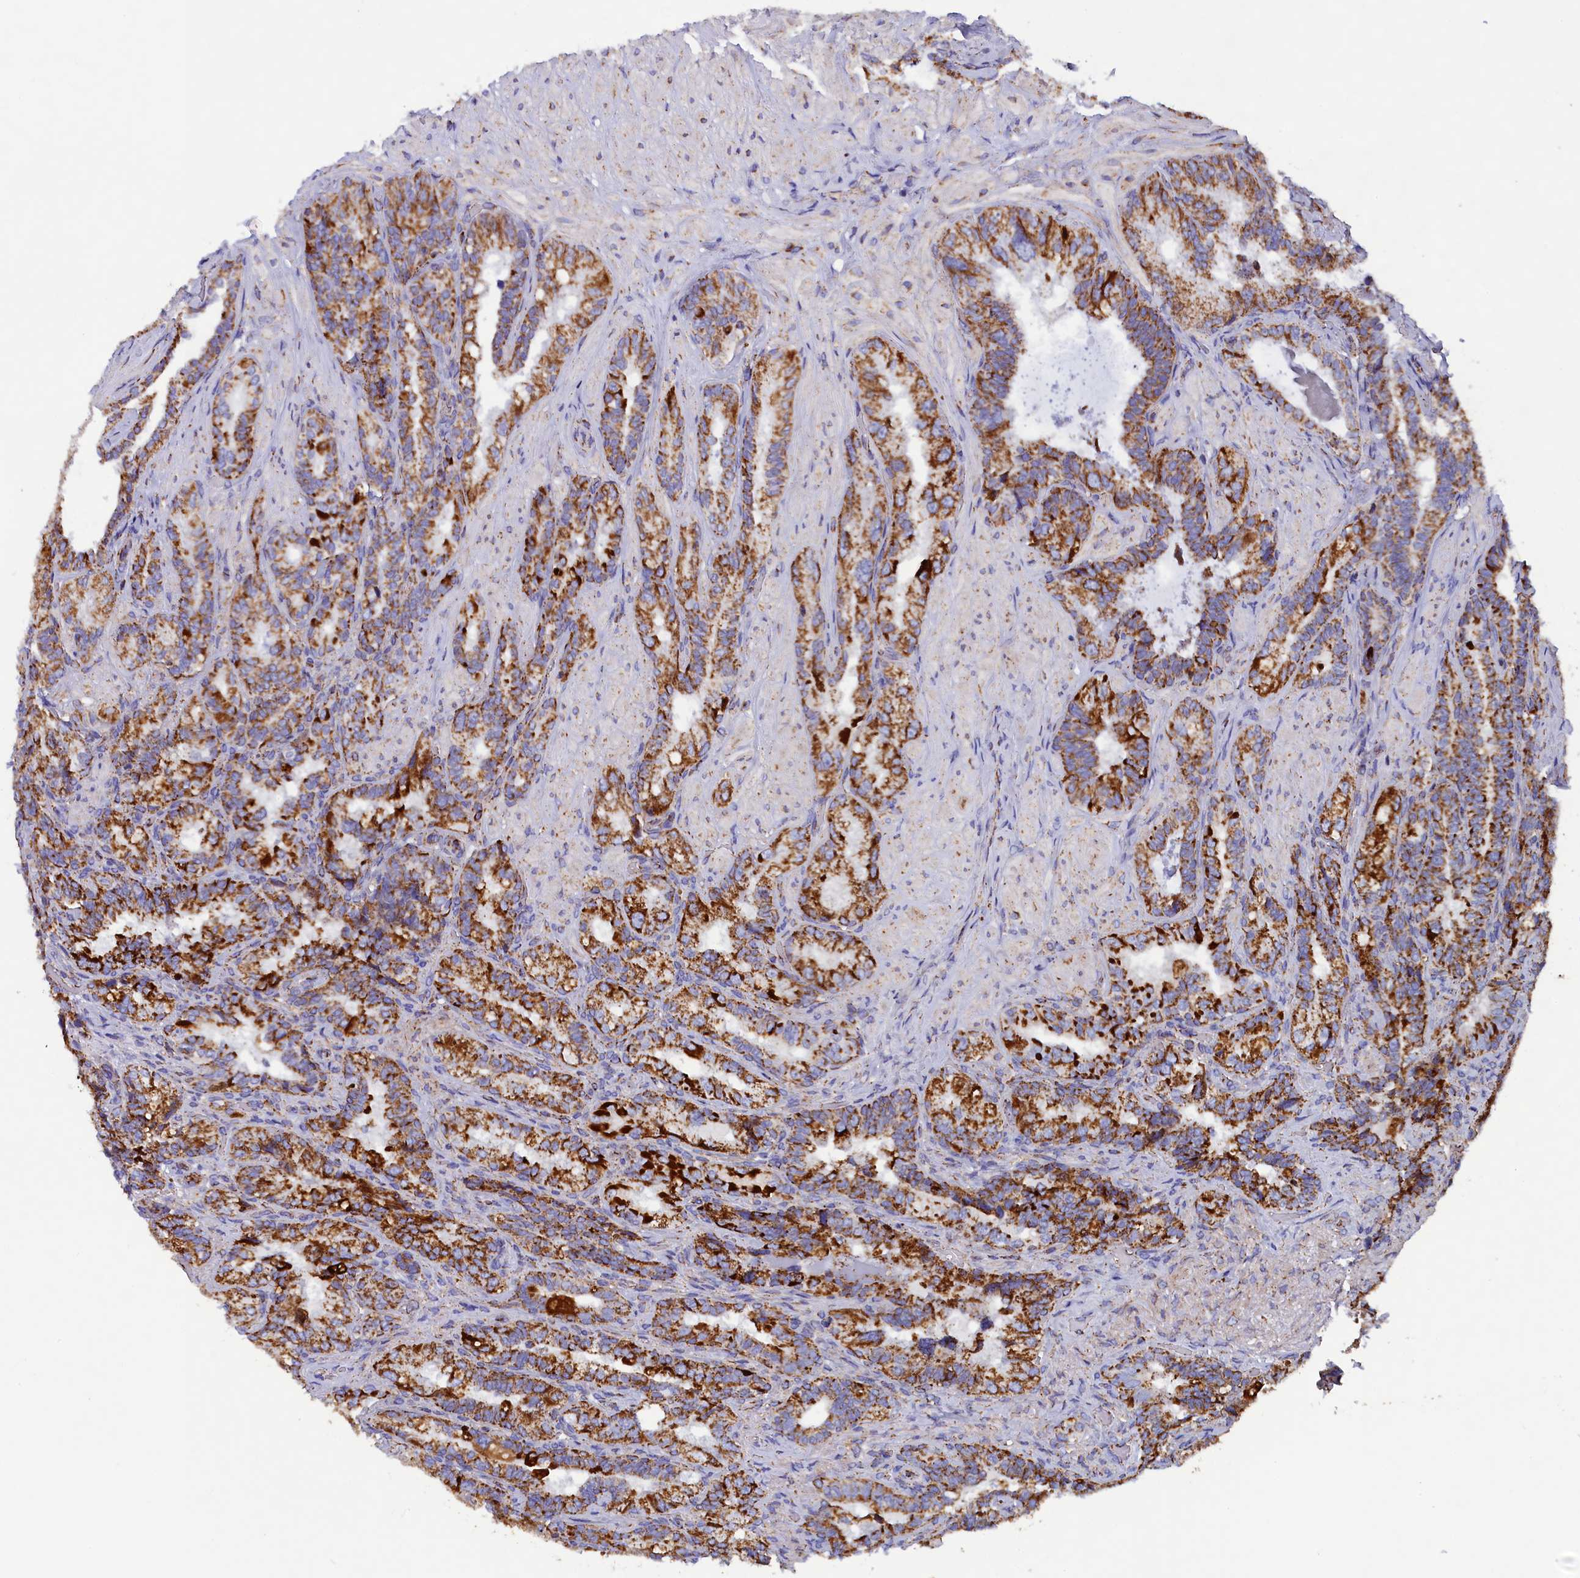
{"staining": {"intensity": "strong", "quantity": ">75%", "location": "cytoplasmic/membranous"}, "tissue": "seminal vesicle", "cell_type": "Glandular cells", "image_type": "normal", "snomed": [{"axis": "morphology", "description": "Normal tissue, NOS"}, {"axis": "topography", "description": "Prostate and seminal vesicle, NOS"}, {"axis": "topography", "description": "Prostate"}, {"axis": "topography", "description": "Seminal veicle"}], "caption": "Seminal vesicle was stained to show a protein in brown. There is high levels of strong cytoplasmic/membranous positivity in approximately >75% of glandular cells. Immunohistochemistry stains the protein in brown and the nuclei are stained blue.", "gene": "SLC39A3", "patient": {"sex": "male", "age": 67}}